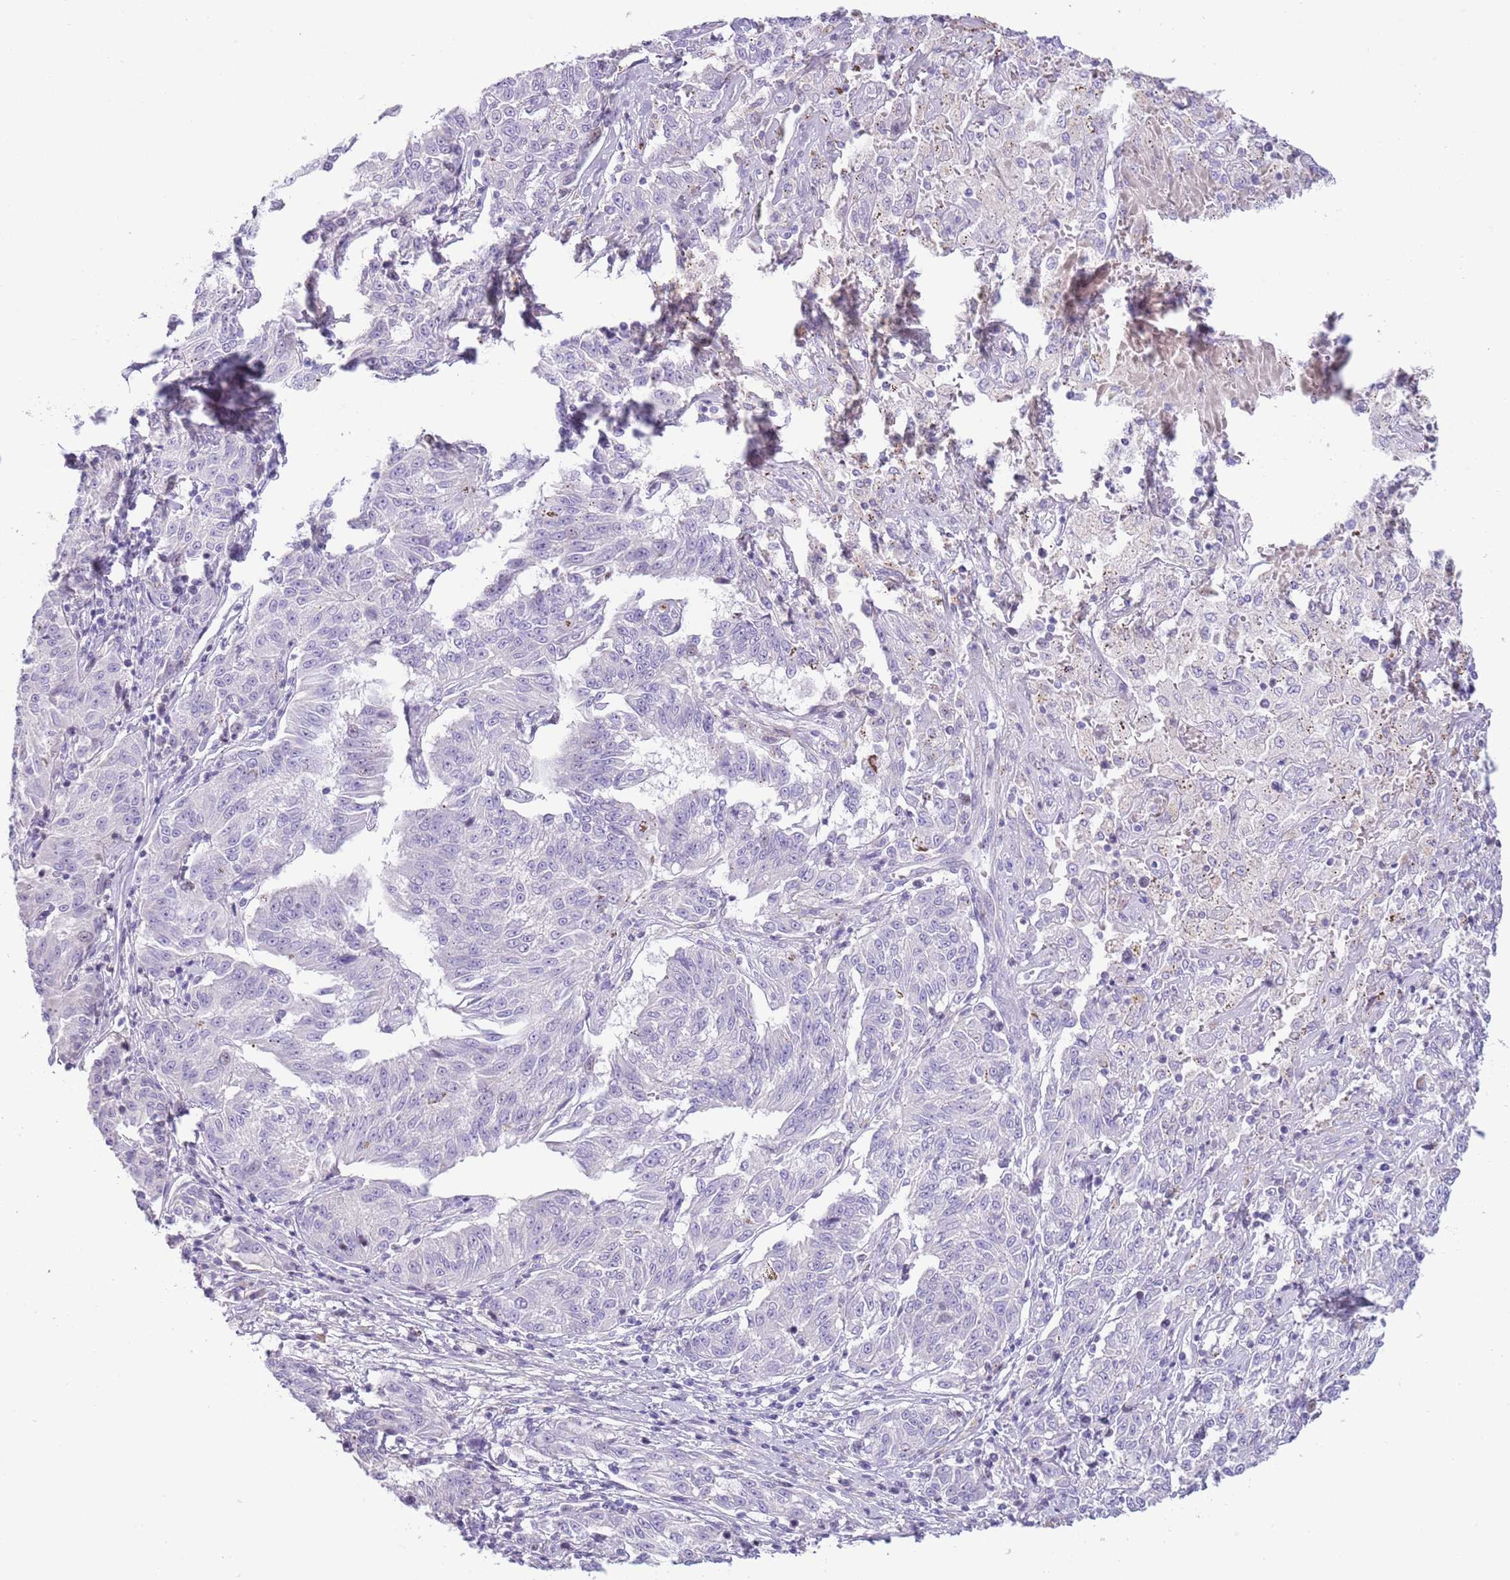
{"staining": {"intensity": "negative", "quantity": "none", "location": "none"}, "tissue": "melanoma", "cell_type": "Tumor cells", "image_type": "cancer", "snomed": [{"axis": "morphology", "description": "Malignant melanoma, NOS"}, {"axis": "topography", "description": "Skin"}], "caption": "The photomicrograph reveals no significant expression in tumor cells of malignant melanoma.", "gene": "TOX2", "patient": {"sex": "female", "age": 72}}